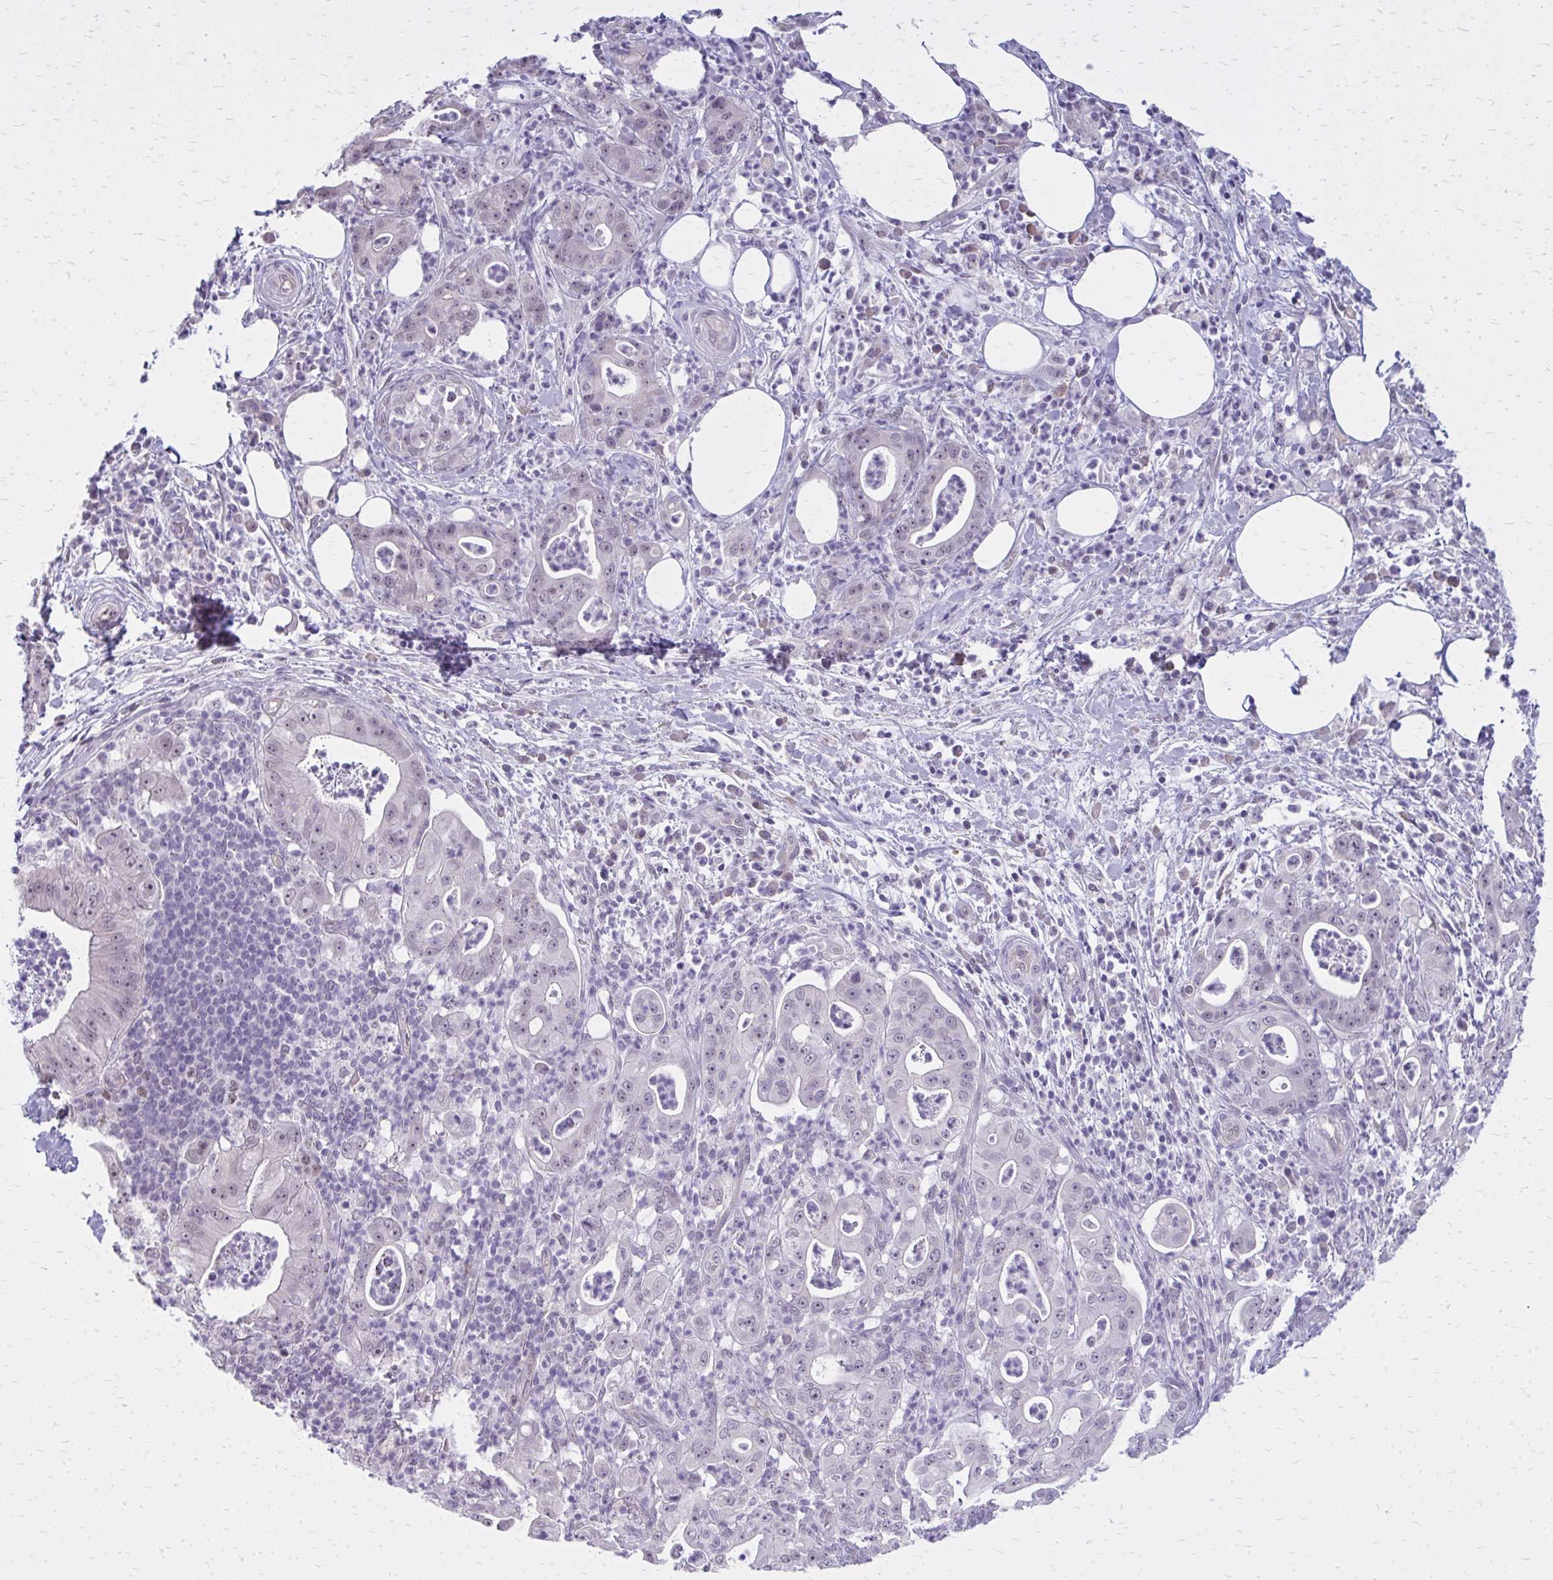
{"staining": {"intensity": "negative", "quantity": "none", "location": "none"}, "tissue": "pancreatic cancer", "cell_type": "Tumor cells", "image_type": "cancer", "snomed": [{"axis": "morphology", "description": "Adenocarcinoma, NOS"}, {"axis": "topography", "description": "Pancreas"}], "caption": "A micrograph of human adenocarcinoma (pancreatic) is negative for staining in tumor cells. The staining was performed using DAB (3,3'-diaminobenzidine) to visualize the protein expression in brown, while the nuclei were stained in blue with hematoxylin (Magnification: 20x).", "gene": "PLCB1", "patient": {"sex": "male", "age": 71}}